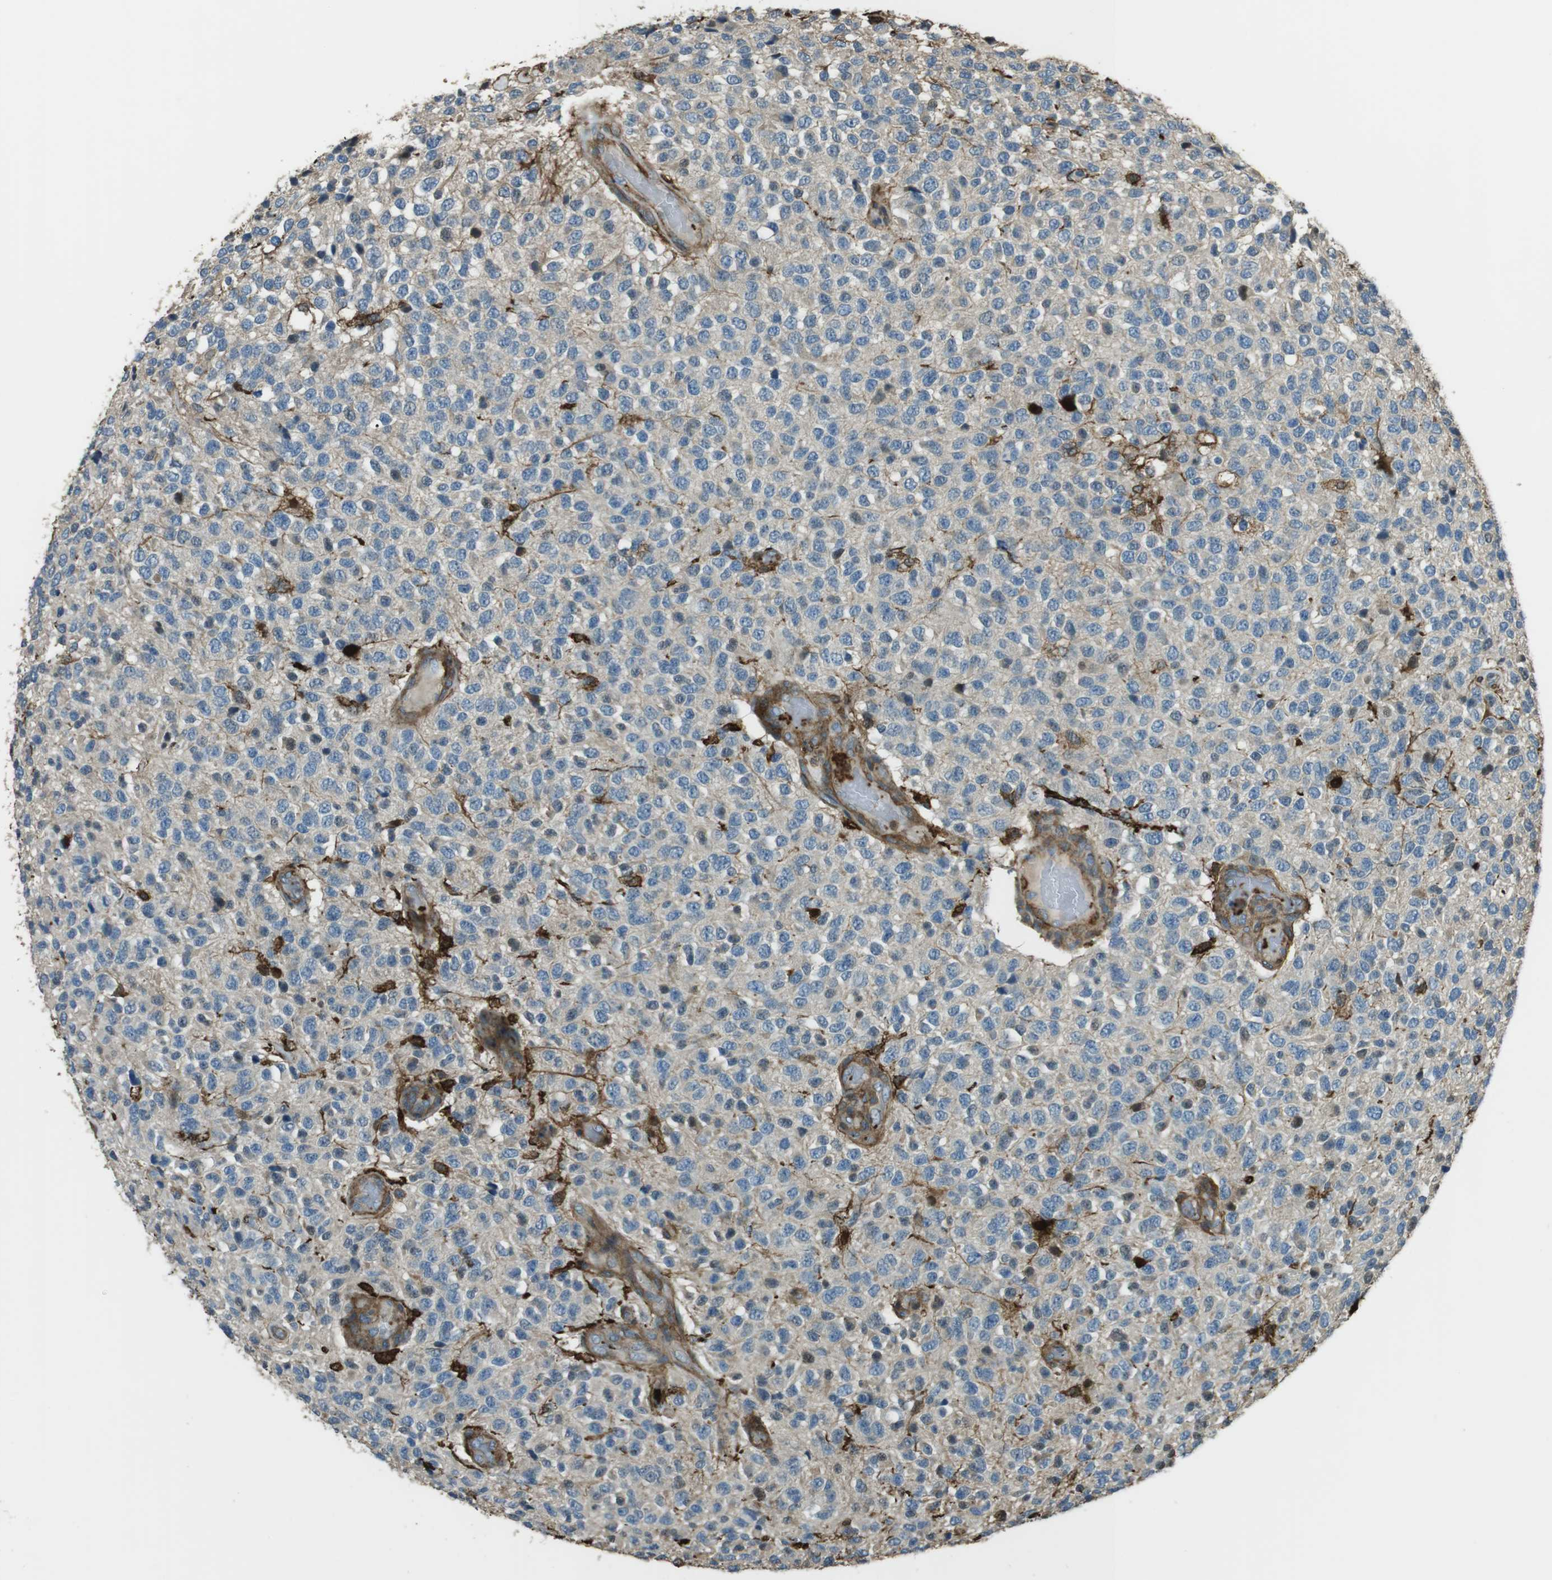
{"staining": {"intensity": "moderate", "quantity": "<25%", "location": "cytoplasmic/membranous"}, "tissue": "glioma", "cell_type": "Tumor cells", "image_type": "cancer", "snomed": [{"axis": "morphology", "description": "Glioma, malignant, High grade"}, {"axis": "topography", "description": "pancreas cauda"}], "caption": "A histopathology image of malignant high-grade glioma stained for a protein exhibits moderate cytoplasmic/membranous brown staining in tumor cells.", "gene": "SFT2D1", "patient": {"sex": "male", "age": 60}}